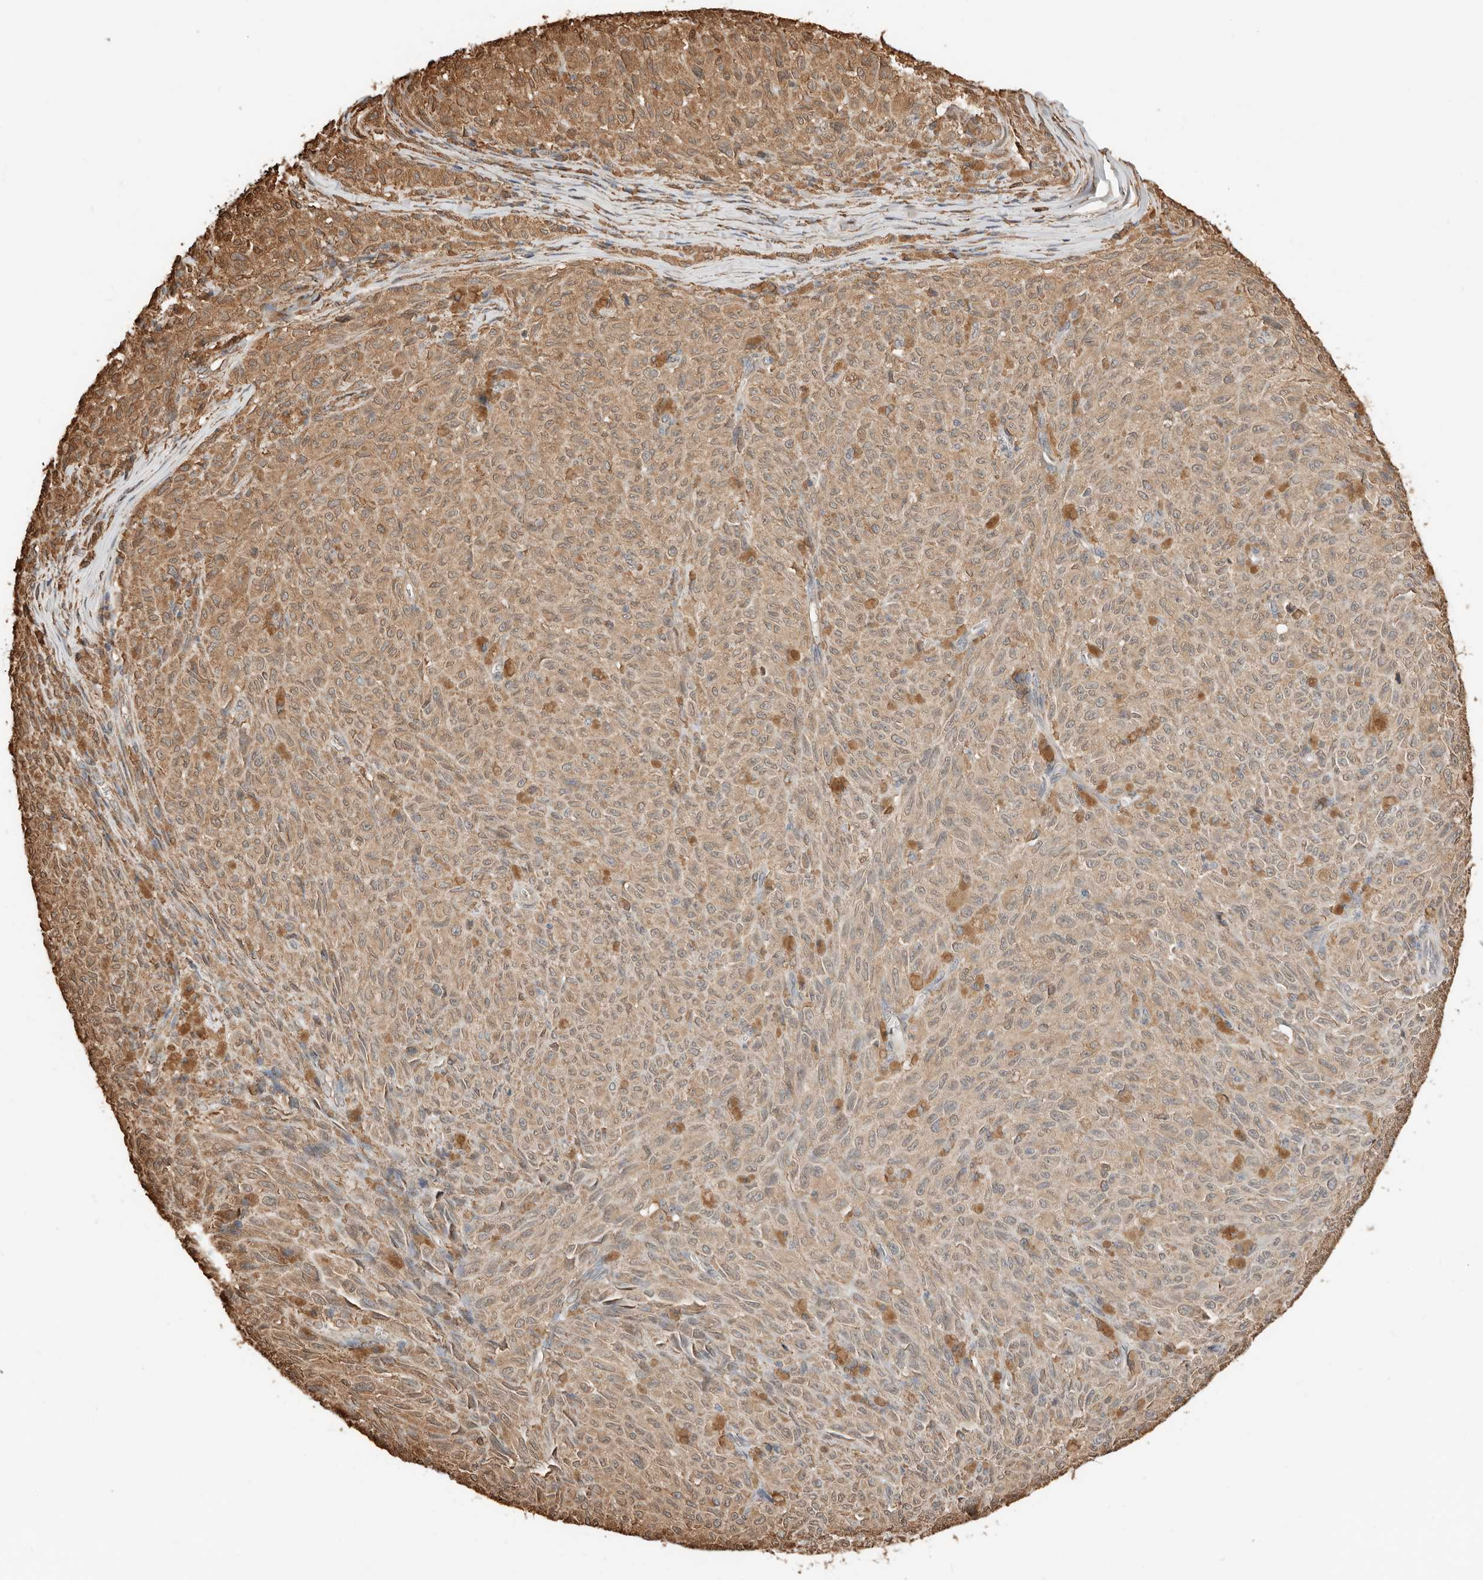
{"staining": {"intensity": "moderate", "quantity": ">75%", "location": "cytoplasmic/membranous"}, "tissue": "melanoma", "cell_type": "Tumor cells", "image_type": "cancer", "snomed": [{"axis": "morphology", "description": "Malignant melanoma, NOS"}, {"axis": "topography", "description": "Skin"}], "caption": "A photomicrograph showing moderate cytoplasmic/membranous staining in approximately >75% of tumor cells in melanoma, as visualized by brown immunohistochemical staining.", "gene": "ARHGEF10L", "patient": {"sex": "female", "age": 82}}